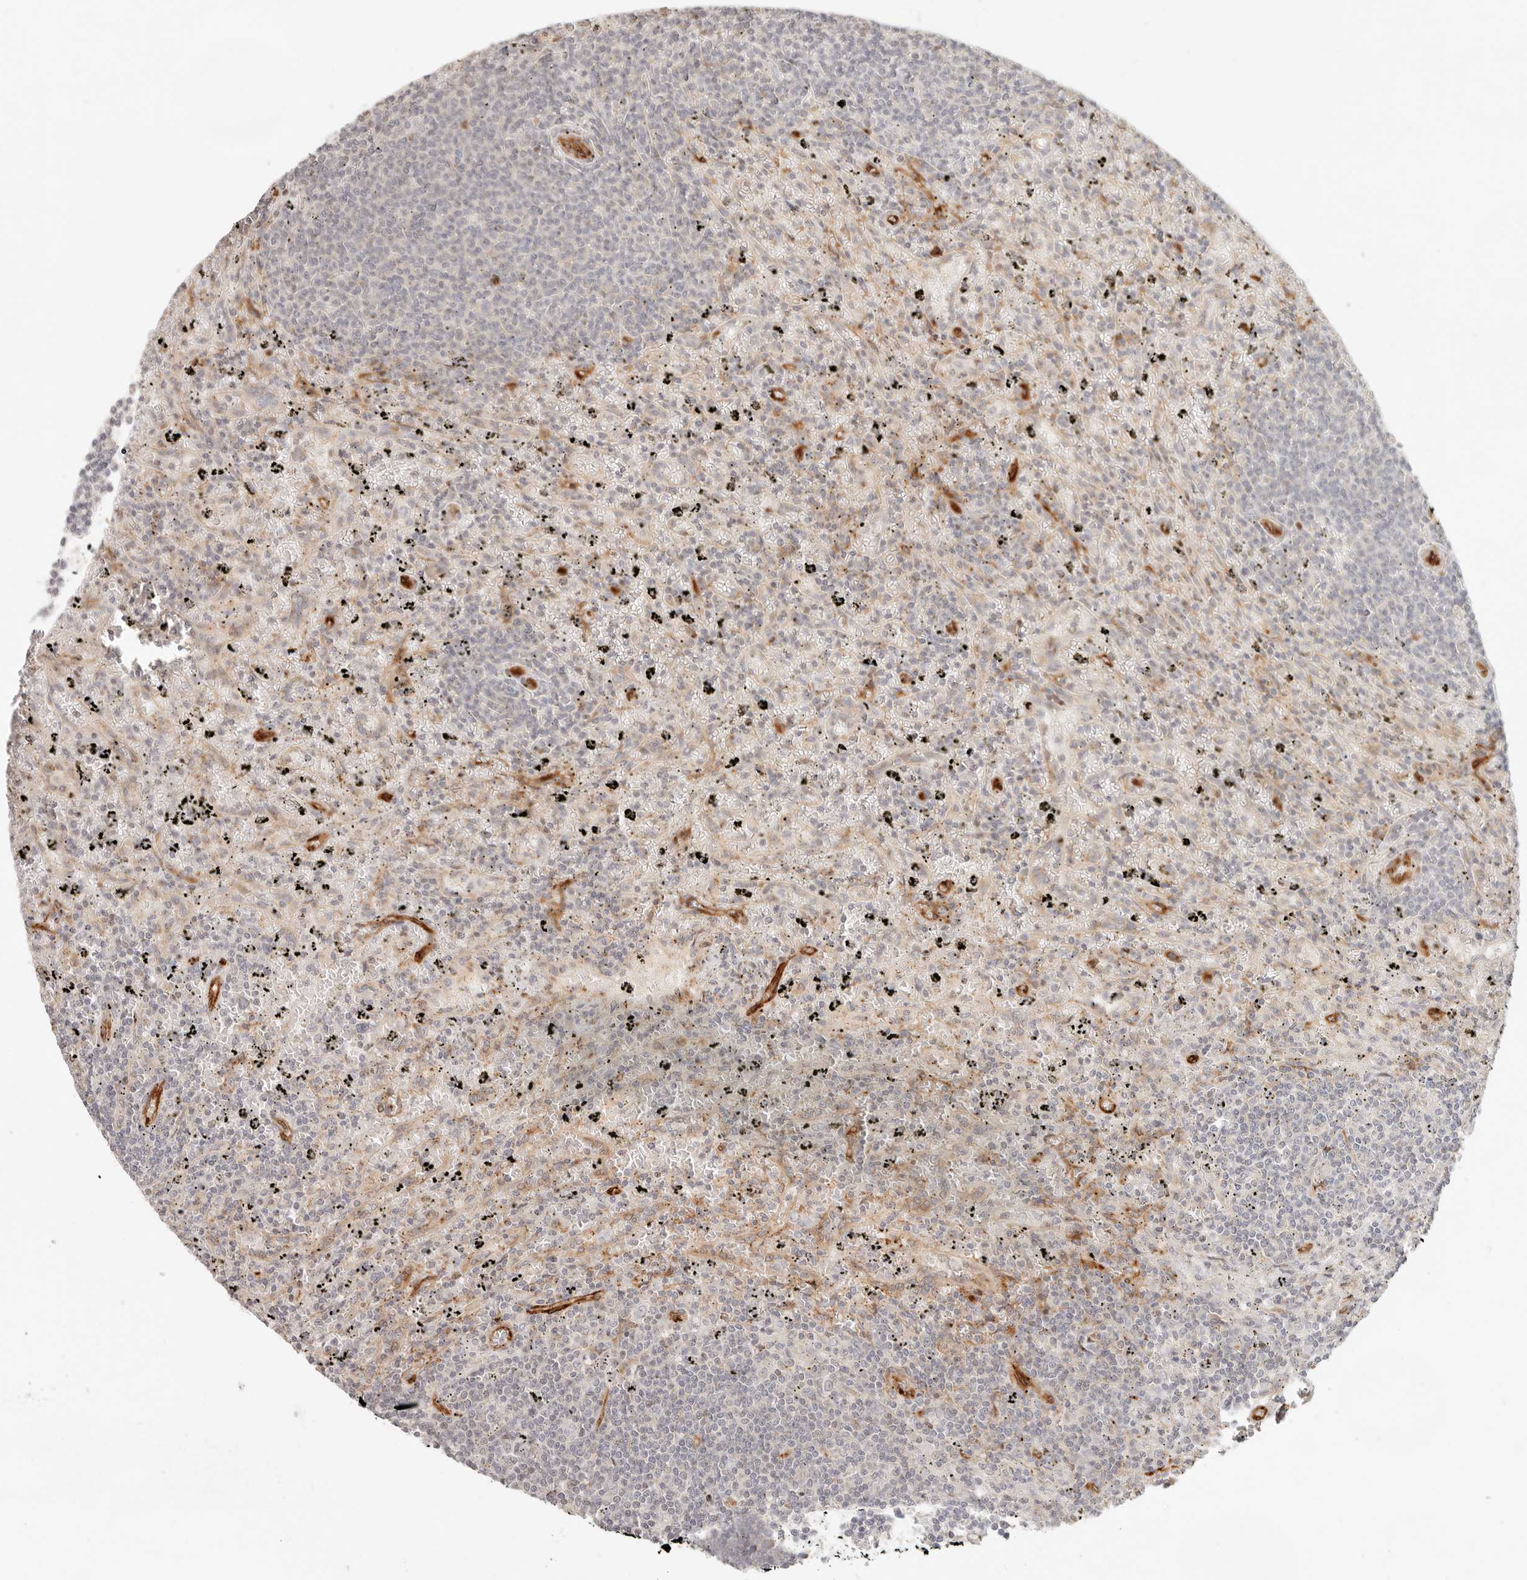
{"staining": {"intensity": "negative", "quantity": "none", "location": "none"}, "tissue": "lymphoma", "cell_type": "Tumor cells", "image_type": "cancer", "snomed": [{"axis": "morphology", "description": "Malignant lymphoma, non-Hodgkin's type, Low grade"}, {"axis": "topography", "description": "Spleen"}], "caption": "A high-resolution photomicrograph shows immunohistochemistry staining of low-grade malignant lymphoma, non-Hodgkin's type, which demonstrates no significant expression in tumor cells.", "gene": "SASS6", "patient": {"sex": "male", "age": 76}}